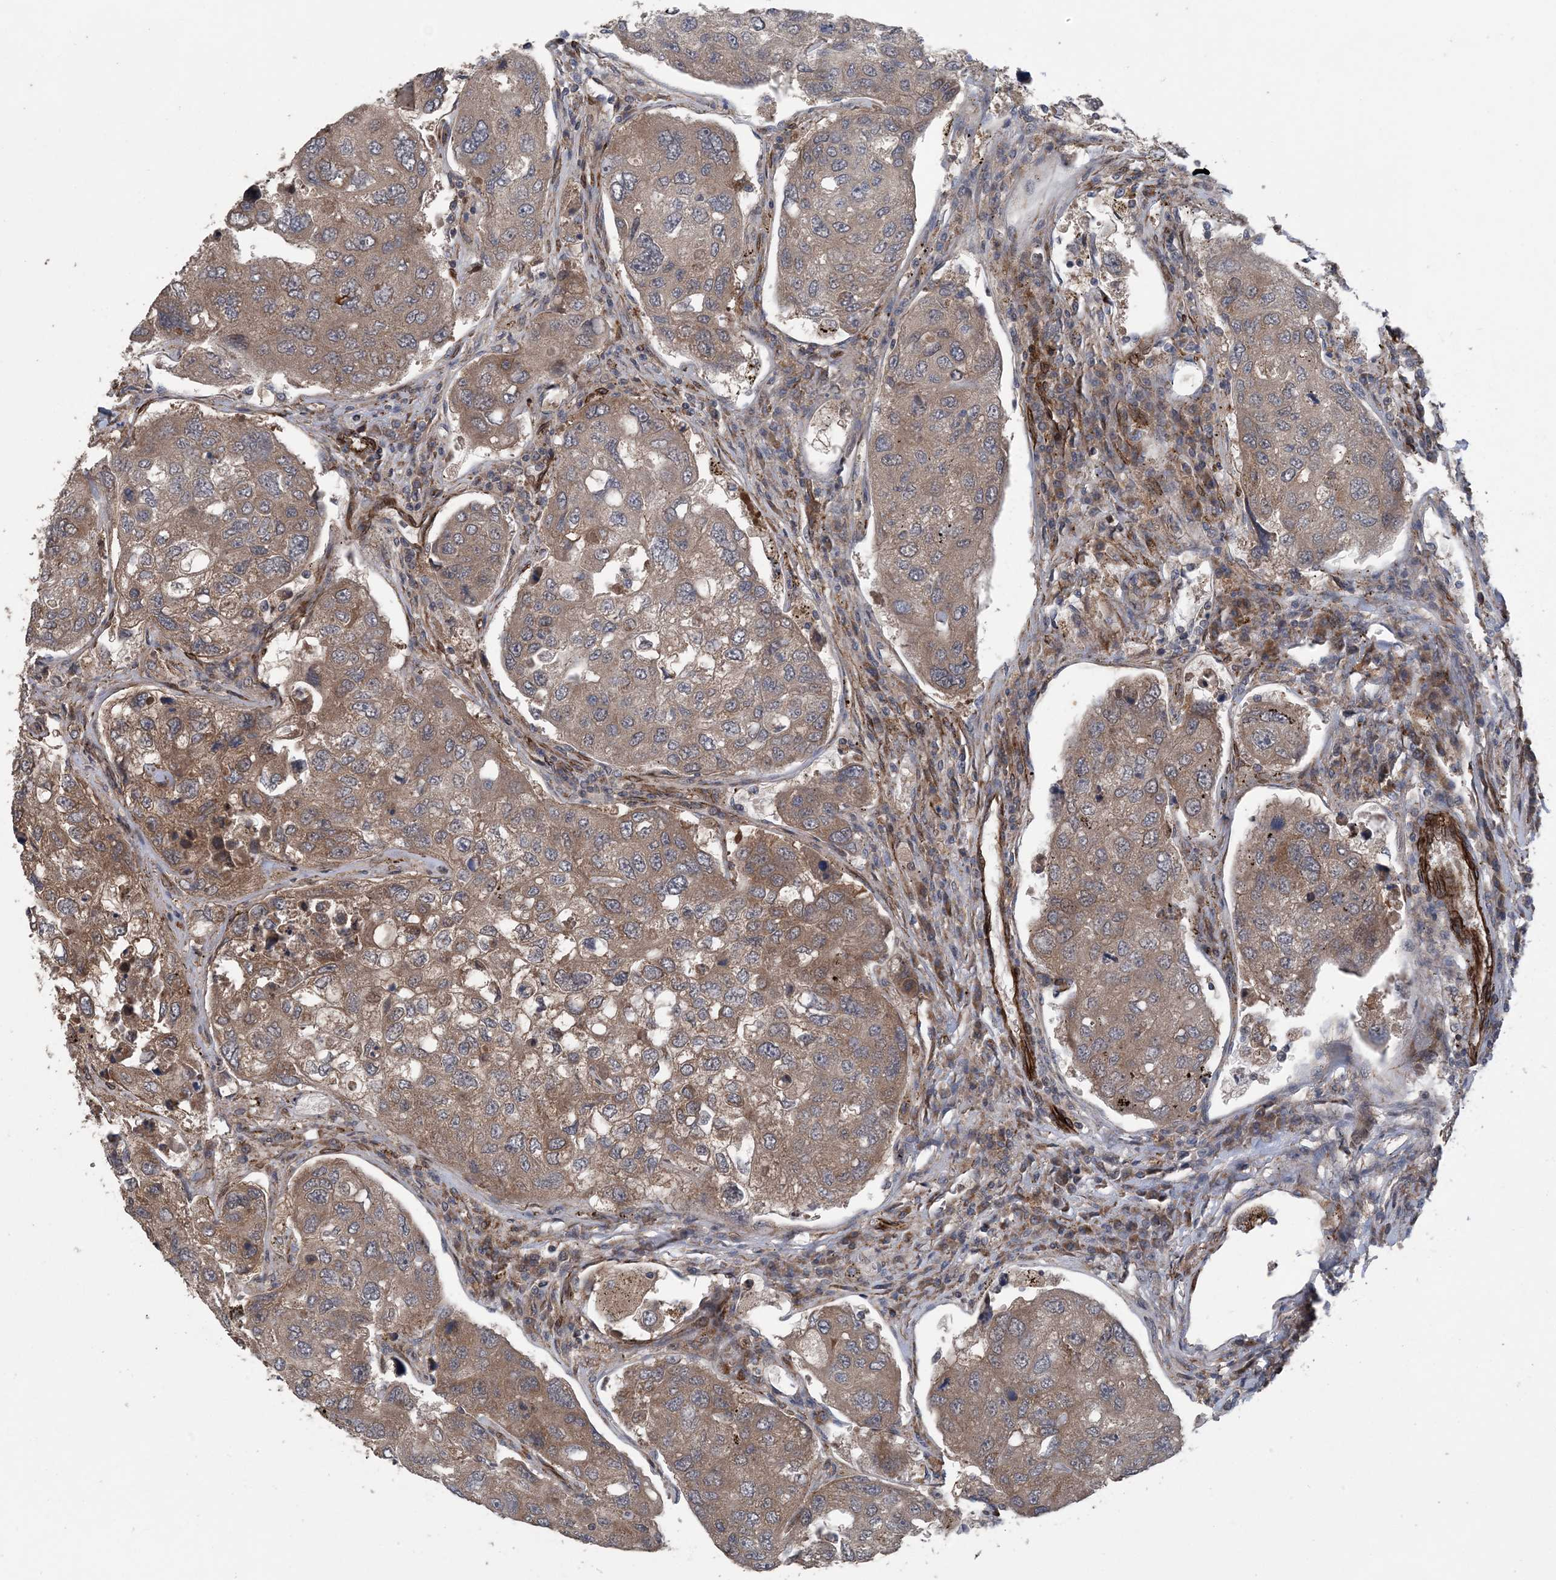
{"staining": {"intensity": "weak", "quantity": ">75%", "location": "cytoplasmic/membranous"}, "tissue": "urothelial cancer", "cell_type": "Tumor cells", "image_type": "cancer", "snomed": [{"axis": "morphology", "description": "Urothelial carcinoma, High grade"}, {"axis": "topography", "description": "Lymph node"}, {"axis": "topography", "description": "Urinary bladder"}], "caption": "Immunohistochemistry (DAB) staining of urothelial cancer displays weak cytoplasmic/membranous protein staining in approximately >75% of tumor cells.", "gene": "MYO9B", "patient": {"sex": "male", "age": 51}}